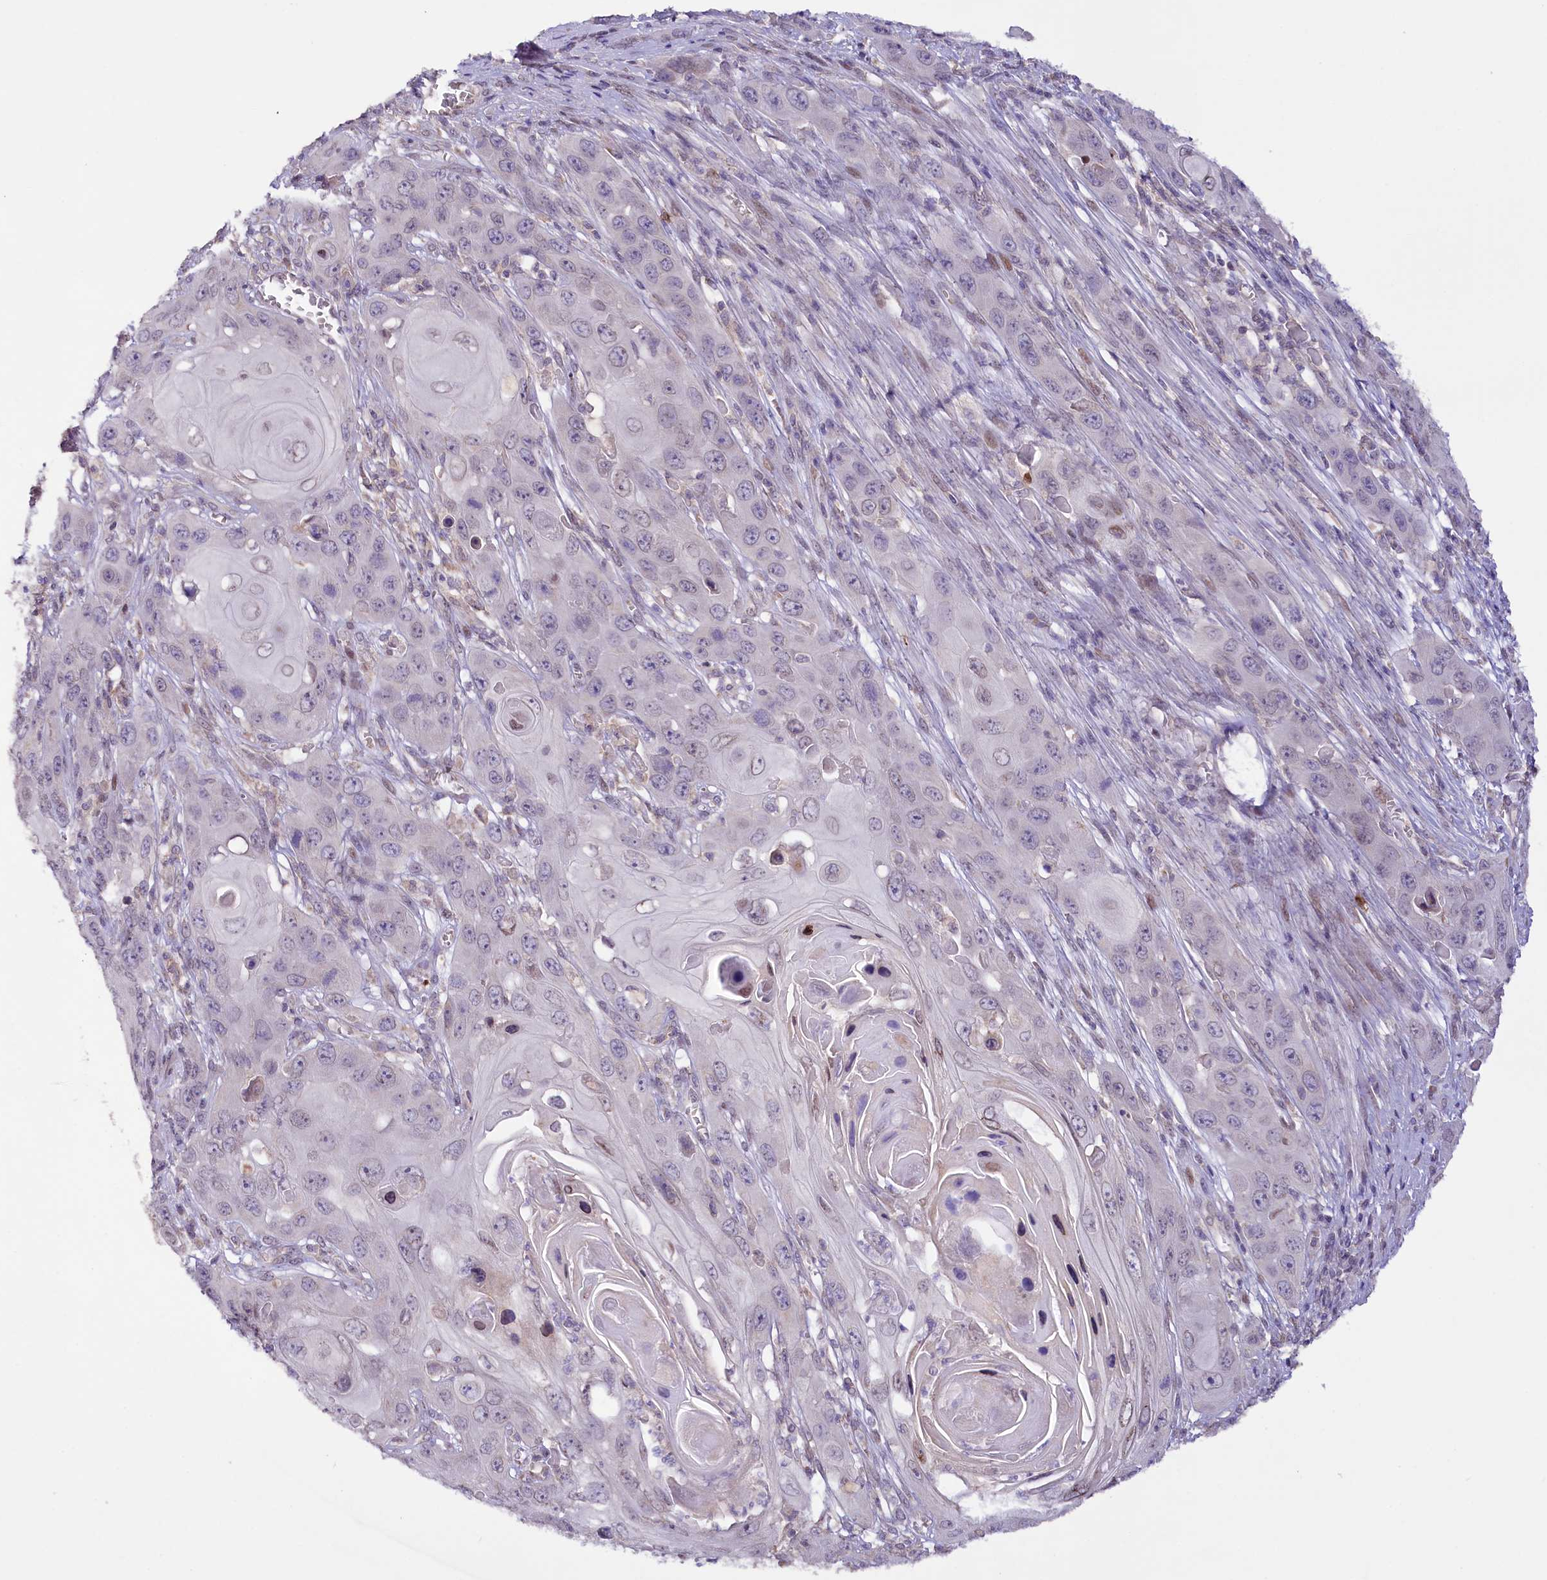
{"staining": {"intensity": "negative", "quantity": "none", "location": "none"}, "tissue": "skin cancer", "cell_type": "Tumor cells", "image_type": "cancer", "snomed": [{"axis": "morphology", "description": "Squamous cell carcinoma, NOS"}, {"axis": "topography", "description": "Skin"}], "caption": "DAB immunohistochemical staining of human squamous cell carcinoma (skin) demonstrates no significant expression in tumor cells.", "gene": "ZNF226", "patient": {"sex": "male", "age": 55}}